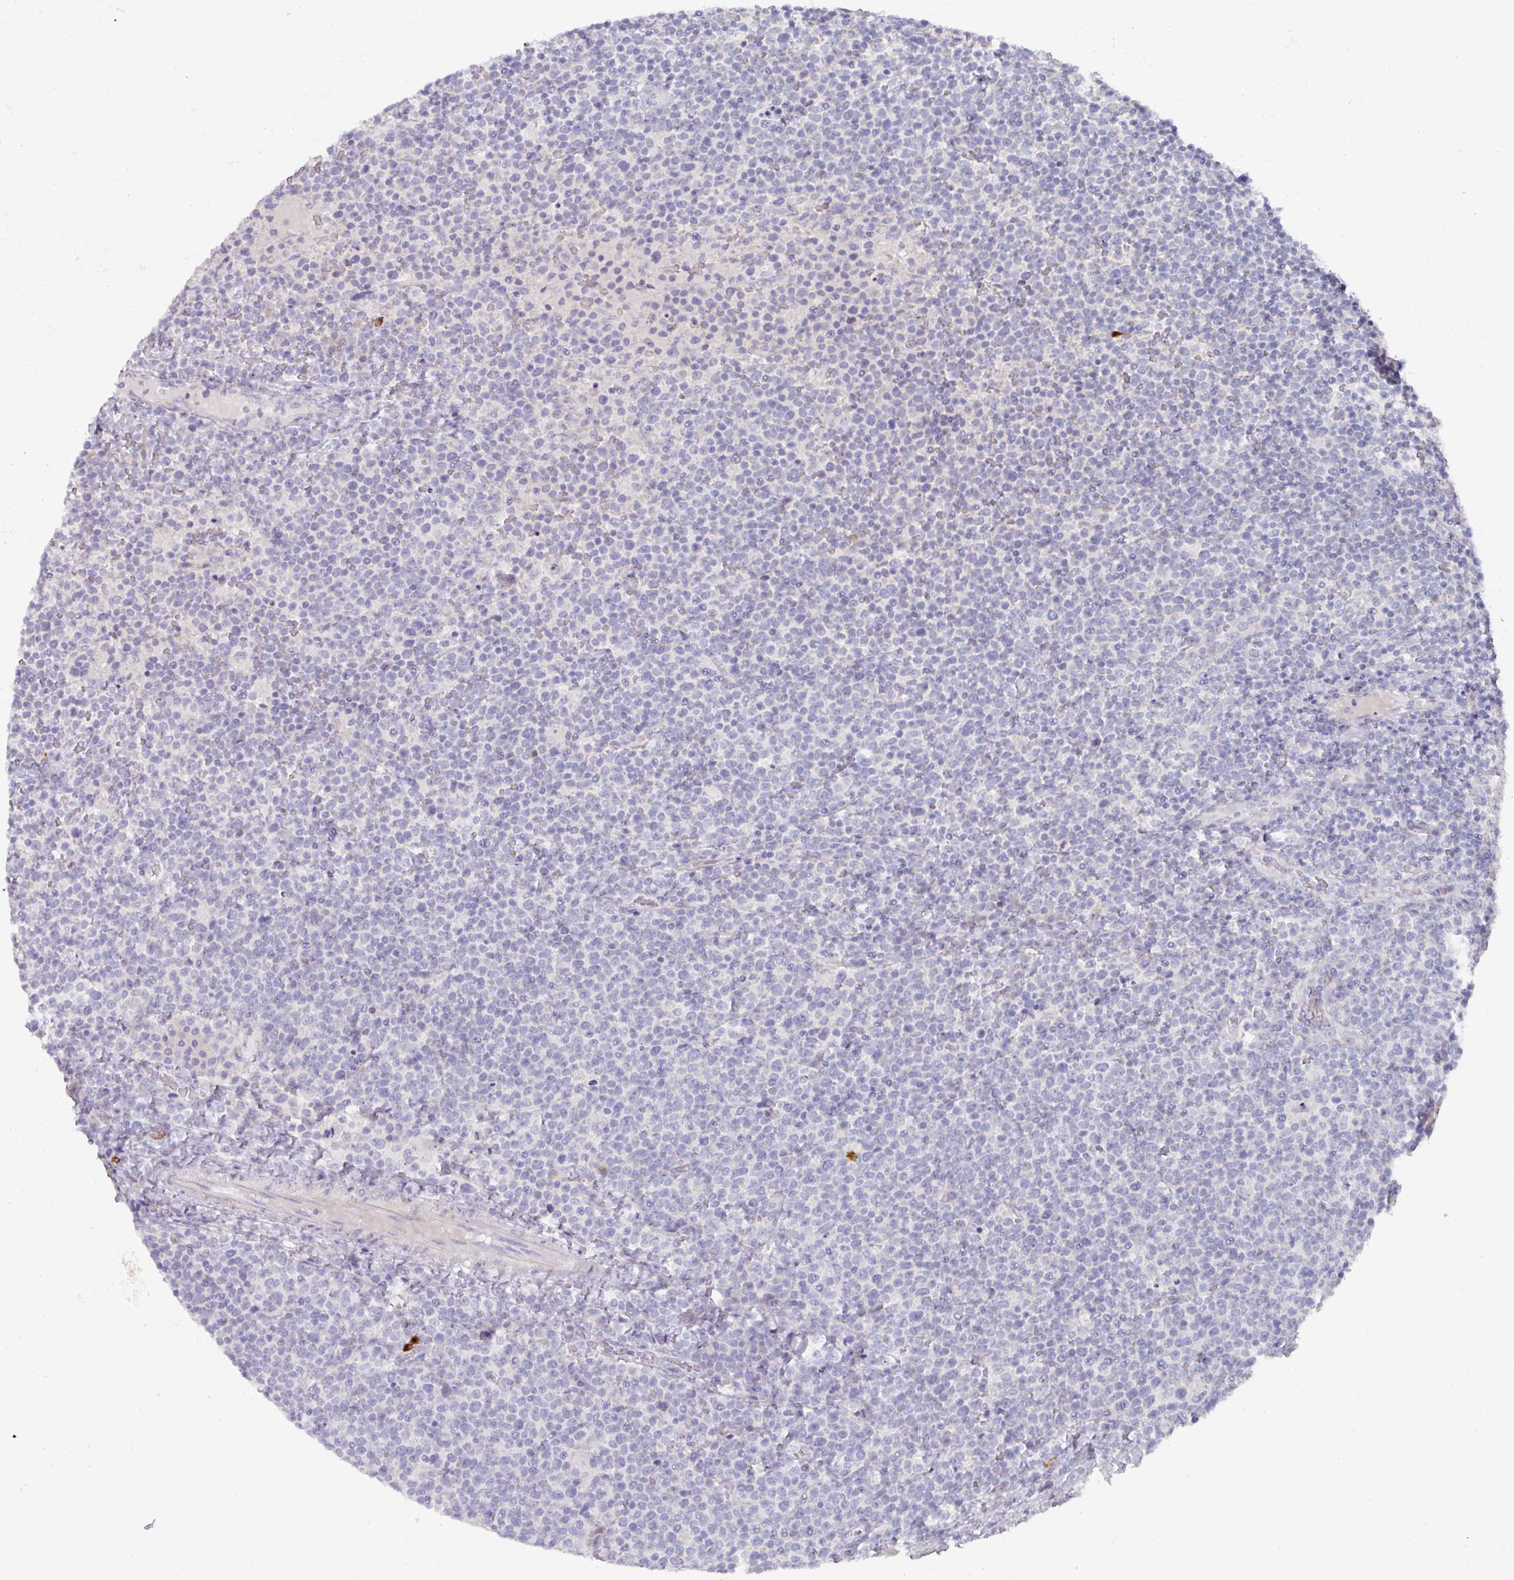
{"staining": {"intensity": "negative", "quantity": "none", "location": "none"}, "tissue": "lymphoma", "cell_type": "Tumor cells", "image_type": "cancer", "snomed": [{"axis": "morphology", "description": "Malignant lymphoma, non-Hodgkin's type, High grade"}, {"axis": "topography", "description": "Lymph node"}], "caption": "Tumor cells are negative for brown protein staining in high-grade malignant lymphoma, non-Hodgkin's type.", "gene": "NT5C1A", "patient": {"sex": "male", "age": 61}}